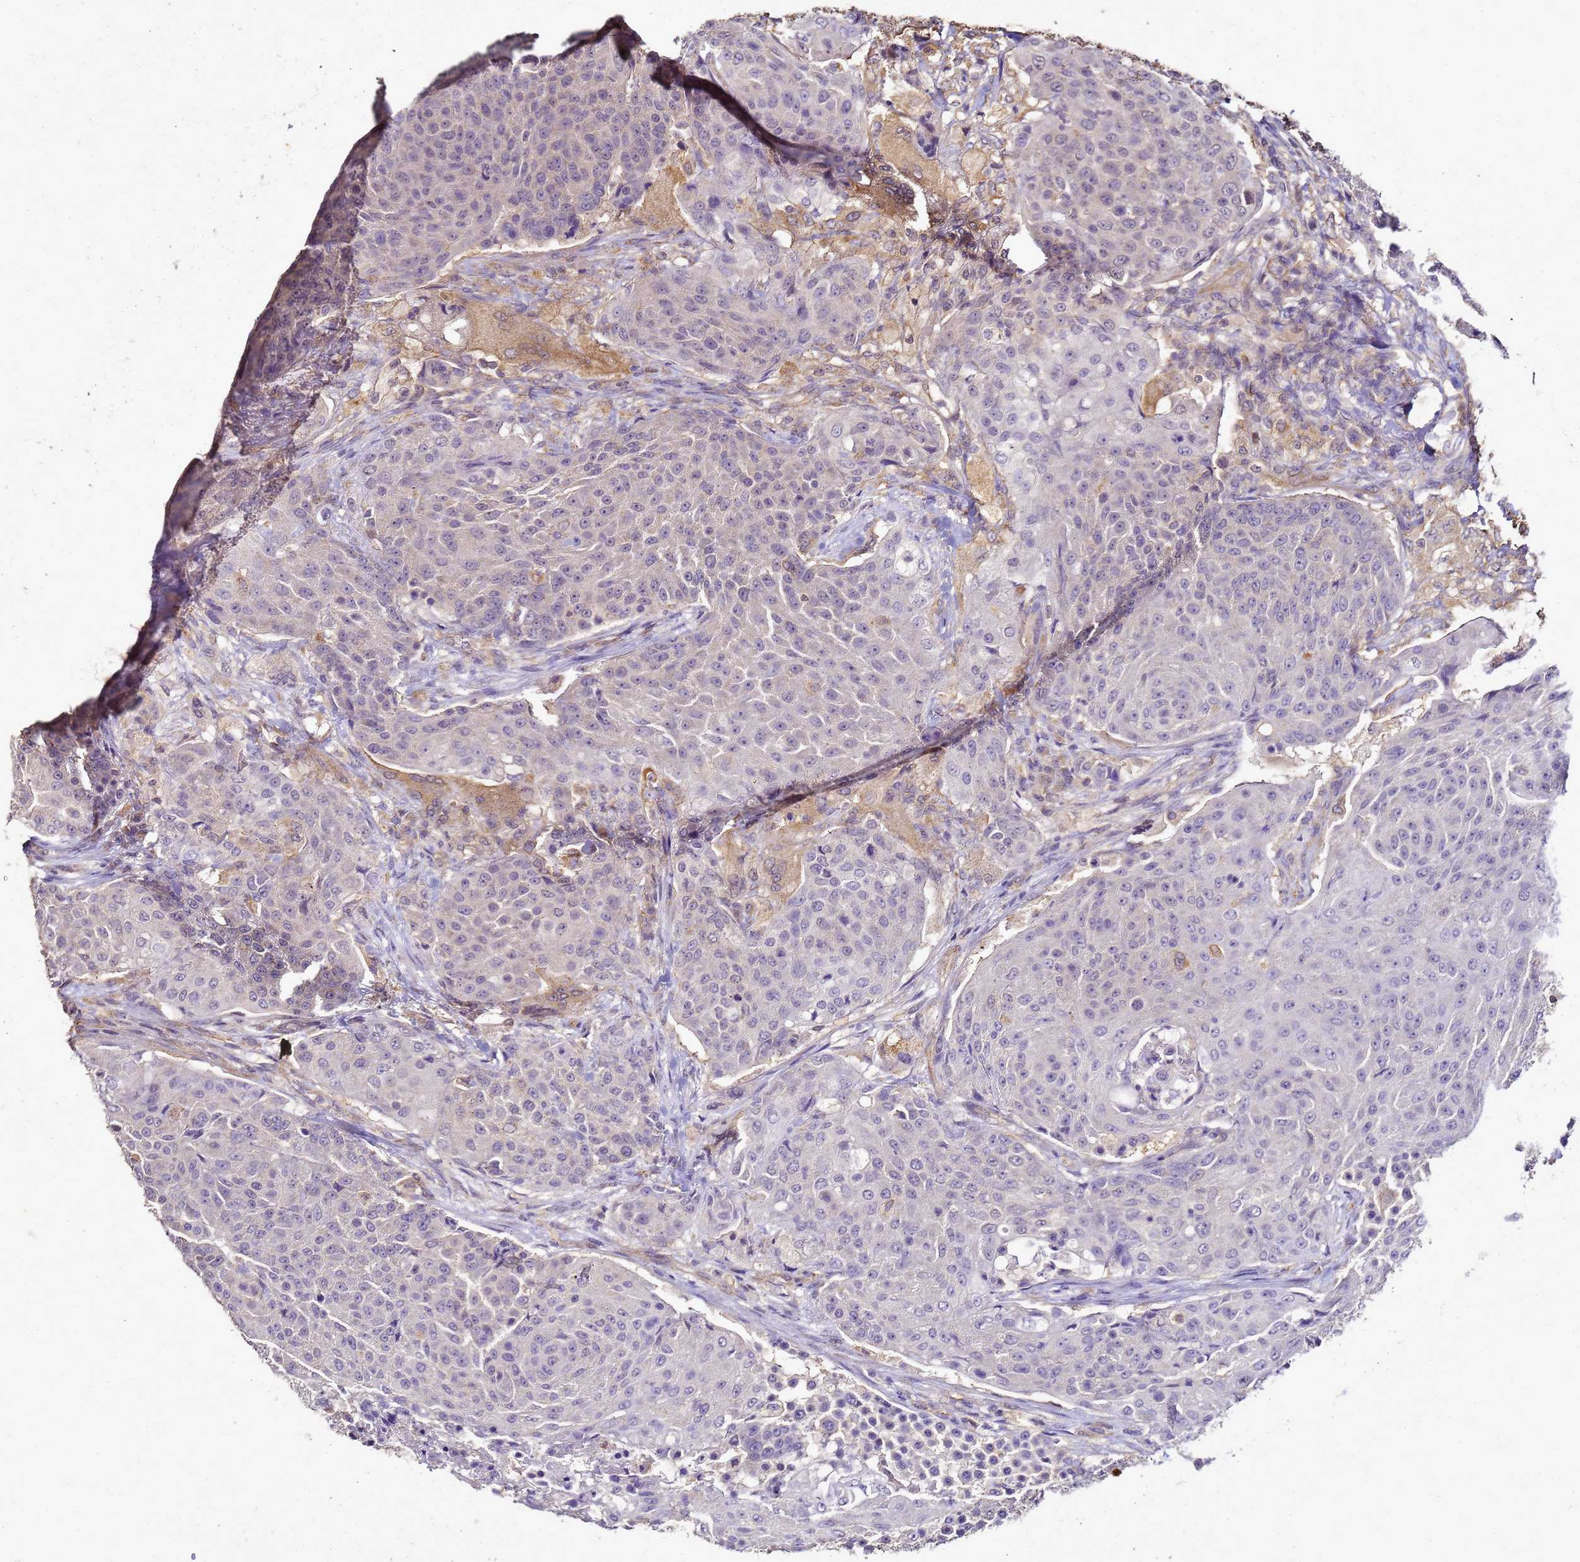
{"staining": {"intensity": "negative", "quantity": "none", "location": "none"}, "tissue": "urothelial cancer", "cell_type": "Tumor cells", "image_type": "cancer", "snomed": [{"axis": "morphology", "description": "Urothelial carcinoma, High grade"}, {"axis": "topography", "description": "Urinary bladder"}], "caption": "This is an immunohistochemistry (IHC) image of human urothelial cancer. There is no positivity in tumor cells.", "gene": "ENOPH1", "patient": {"sex": "female", "age": 63}}